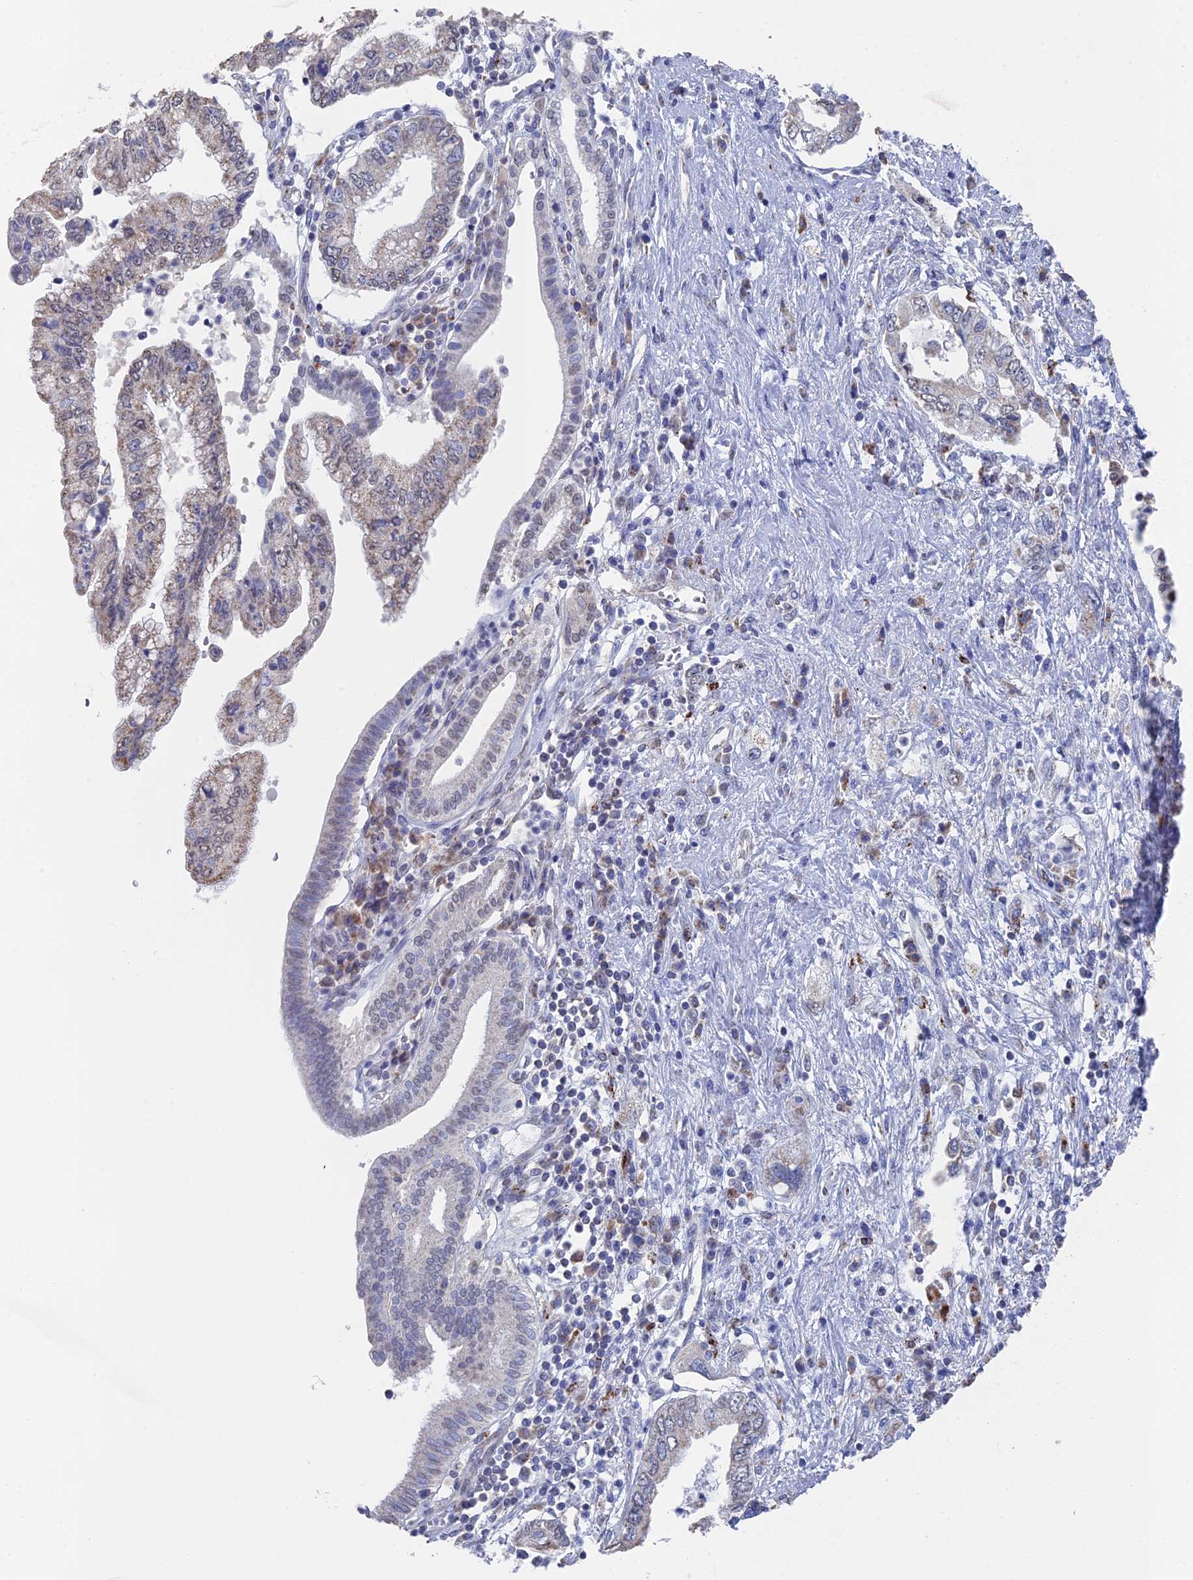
{"staining": {"intensity": "weak", "quantity": "25%-75%", "location": "cytoplasmic/membranous"}, "tissue": "pancreatic cancer", "cell_type": "Tumor cells", "image_type": "cancer", "snomed": [{"axis": "morphology", "description": "Adenocarcinoma, NOS"}, {"axis": "topography", "description": "Pancreas"}], "caption": "Adenocarcinoma (pancreatic) stained with a brown dye exhibits weak cytoplasmic/membranous positive positivity in about 25%-75% of tumor cells.", "gene": "SMG9", "patient": {"sex": "female", "age": 73}}